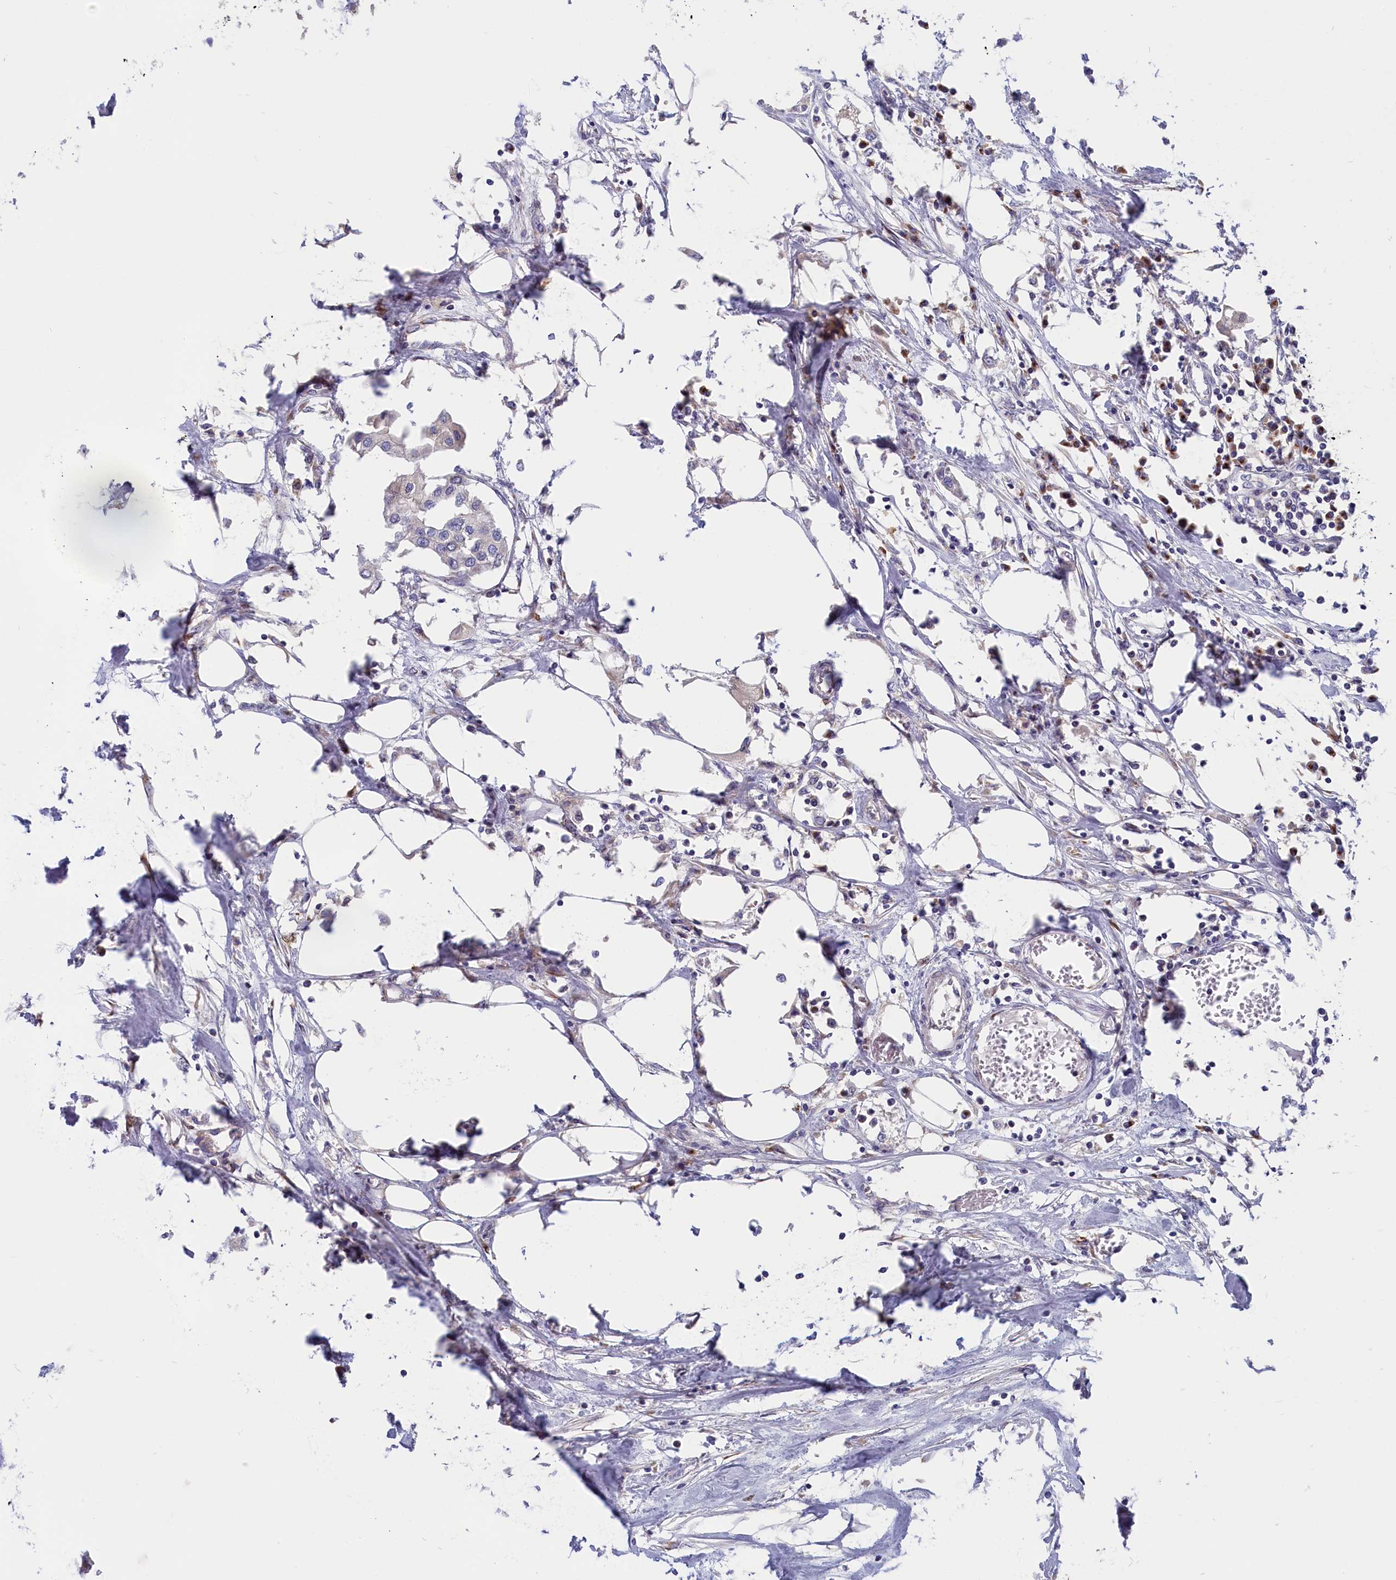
{"staining": {"intensity": "negative", "quantity": "none", "location": "none"}, "tissue": "urothelial cancer", "cell_type": "Tumor cells", "image_type": "cancer", "snomed": [{"axis": "morphology", "description": "Urothelial carcinoma, High grade"}, {"axis": "topography", "description": "Urinary bladder"}], "caption": "This photomicrograph is of high-grade urothelial carcinoma stained with IHC to label a protein in brown with the nuclei are counter-stained blue. There is no positivity in tumor cells.", "gene": "CHST12", "patient": {"sex": "male", "age": 64}}